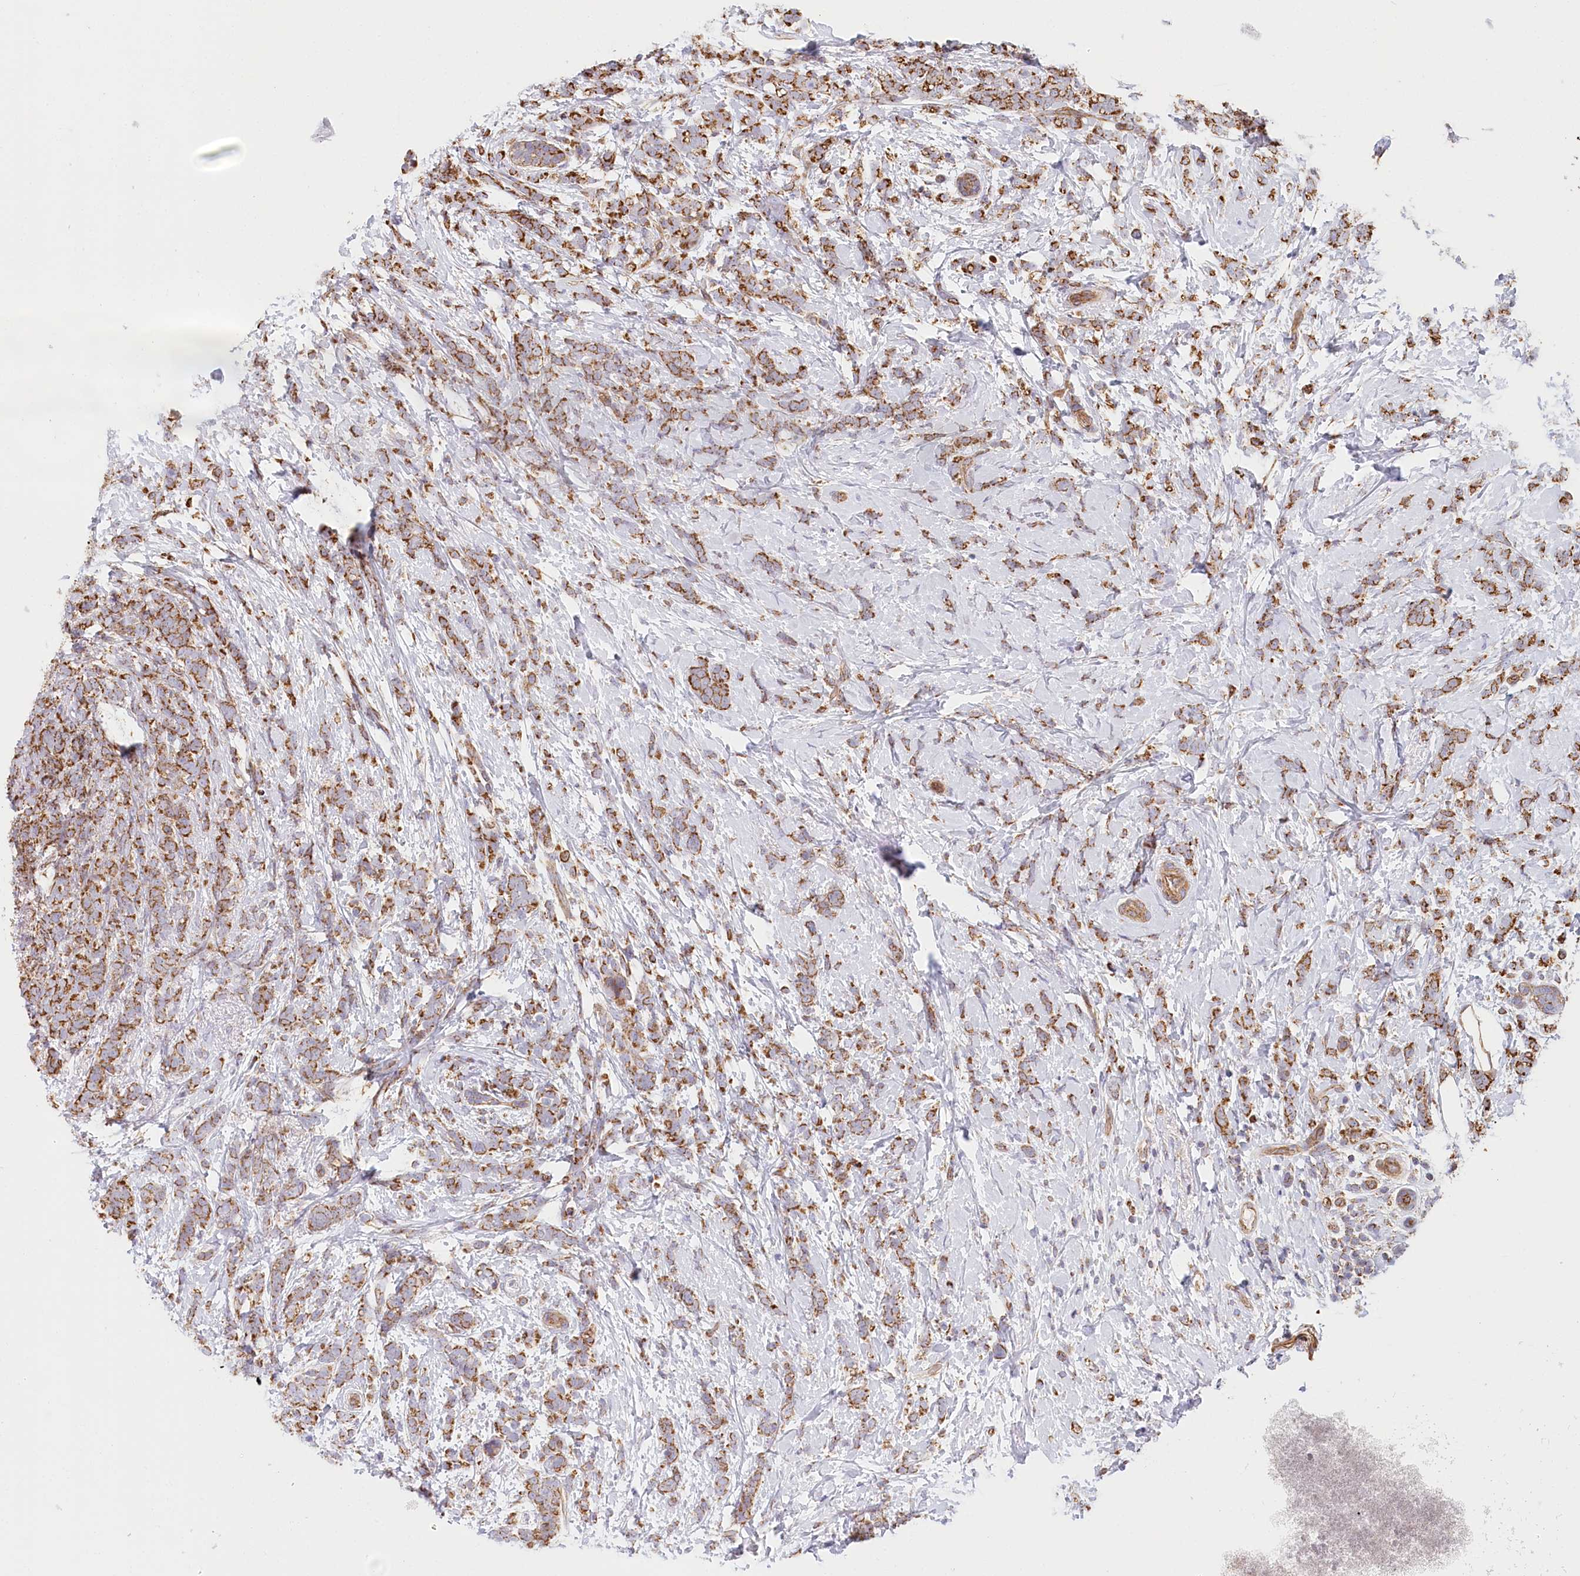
{"staining": {"intensity": "strong", "quantity": ">75%", "location": "cytoplasmic/membranous"}, "tissue": "breast cancer", "cell_type": "Tumor cells", "image_type": "cancer", "snomed": [{"axis": "morphology", "description": "Lobular carcinoma"}, {"axis": "topography", "description": "Breast"}], "caption": "Immunohistochemical staining of lobular carcinoma (breast) demonstrates high levels of strong cytoplasmic/membranous staining in about >75% of tumor cells. (IHC, brightfield microscopy, high magnification).", "gene": "UMPS", "patient": {"sex": "female", "age": 58}}